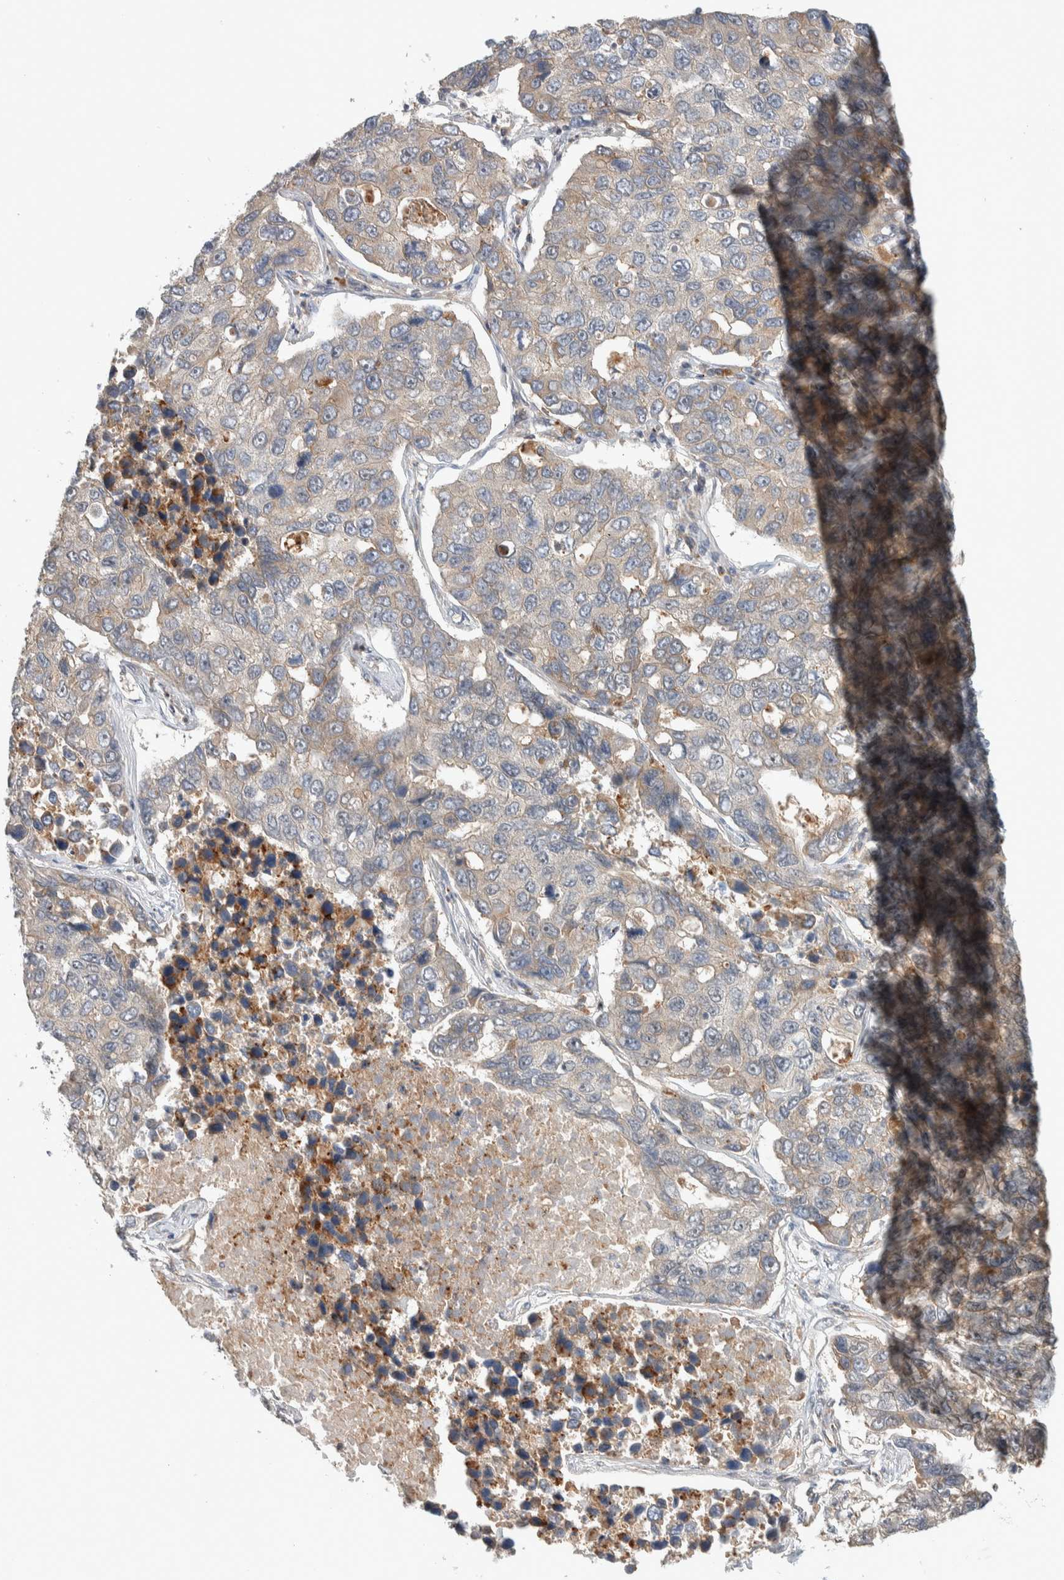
{"staining": {"intensity": "weak", "quantity": "25%-75%", "location": "cytoplasmic/membranous"}, "tissue": "lung cancer", "cell_type": "Tumor cells", "image_type": "cancer", "snomed": [{"axis": "morphology", "description": "Adenocarcinoma, NOS"}, {"axis": "topography", "description": "Lung"}], "caption": "A brown stain shows weak cytoplasmic/membranous positivity of a protein in human lung cancer tumor cells.", "gene": "DEPTOR", "patient": {"sex": "male", "age": 64}}